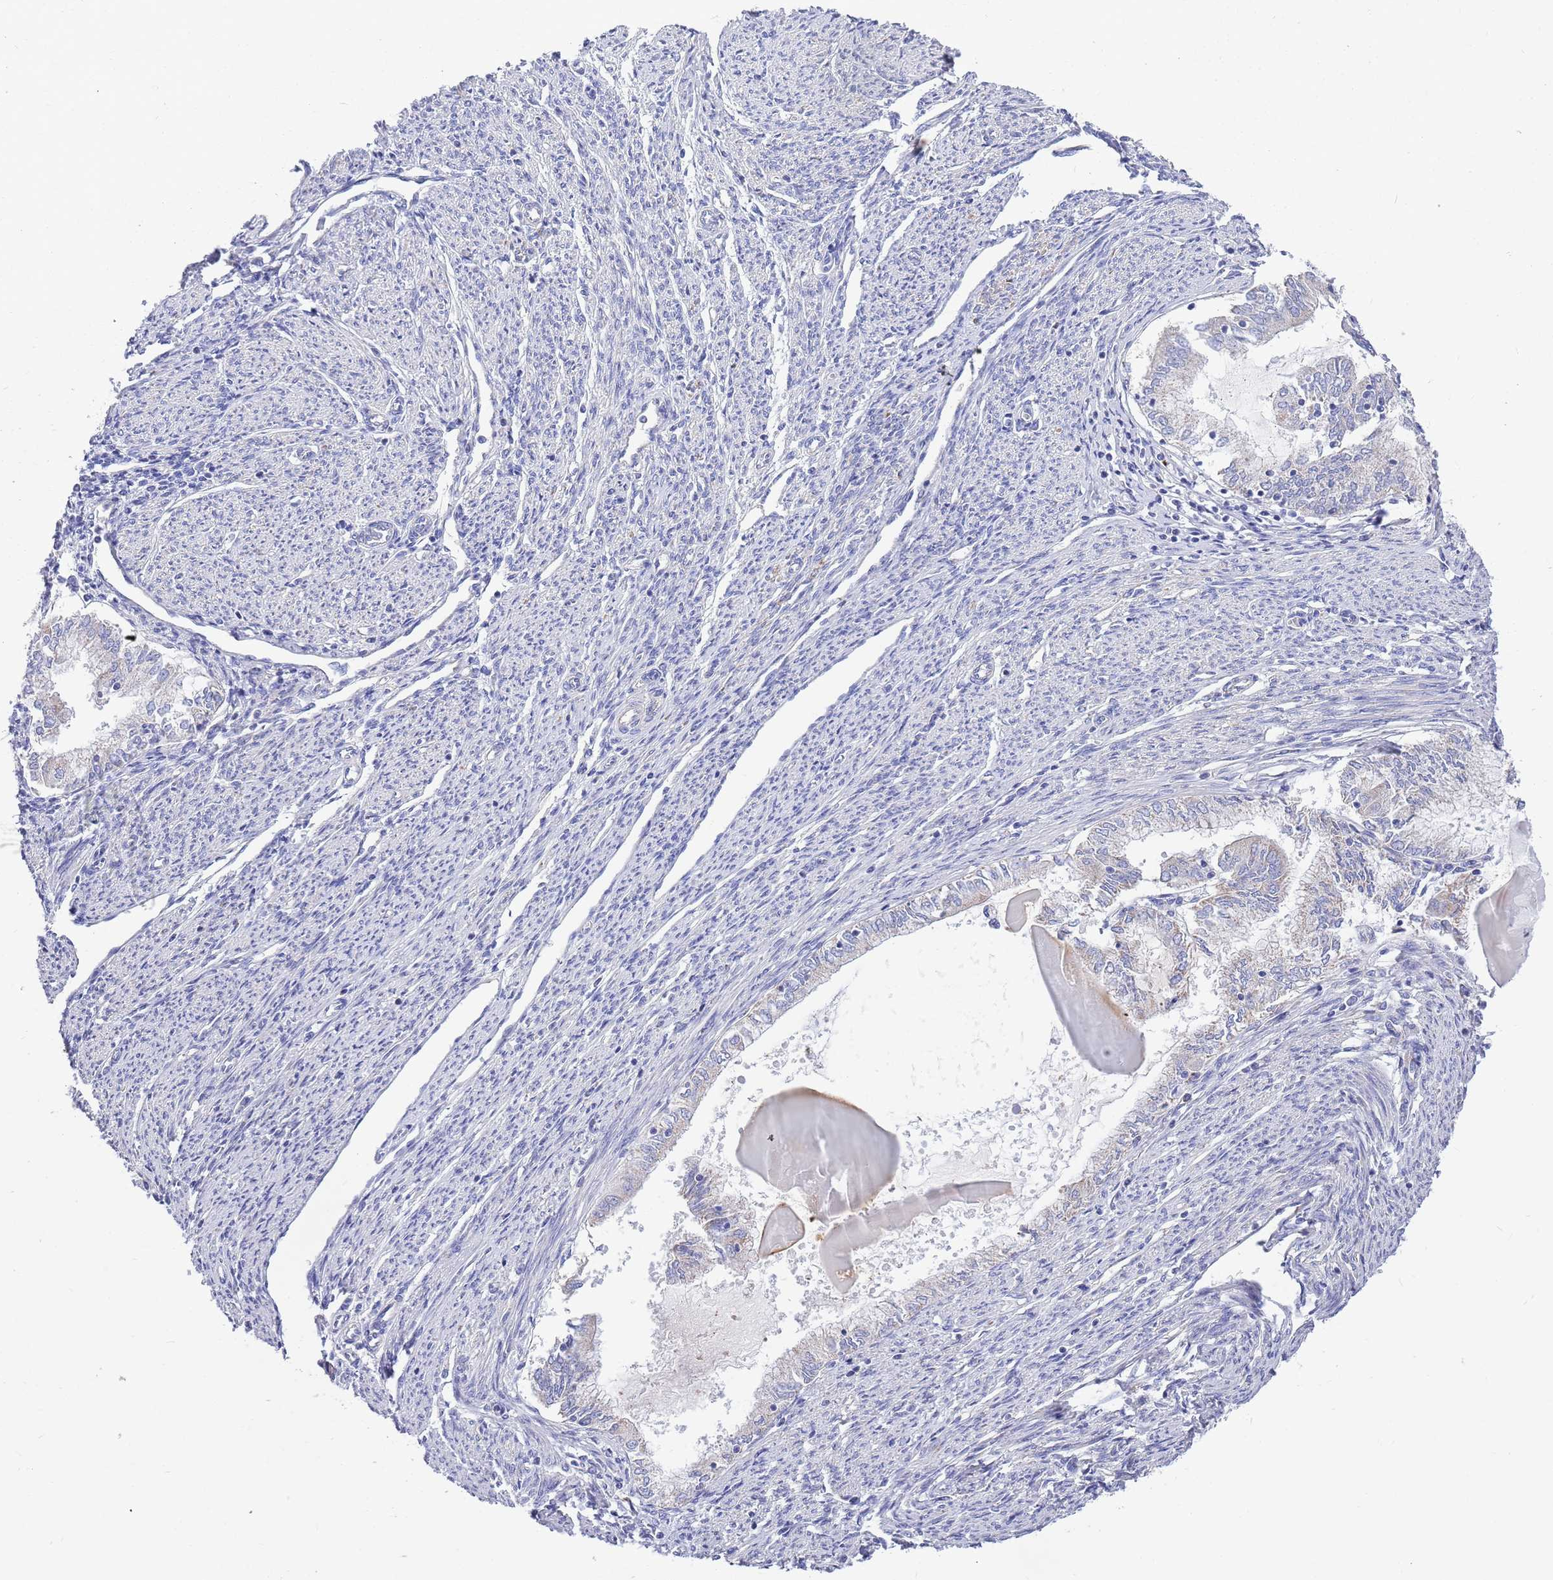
{"staining": {"intensity": "negative", "quantity": "none", "location": "none"}, "tissue": "endometrial cancer", "cell_type": "Tumor cells", "image_type": "cancer", "snomed": [{"axis": "morphology", "description": "Adenocarcinoma, NOS"}, {"axis": "topography", "description": "Endometrium"}], "caption": "Protein analysis of endometrial cancer (adenocarcinoma) displays no significant positivity in tumor cells.", "gene": "EMC8", "patient": {"sex": "female", "age": 79}}